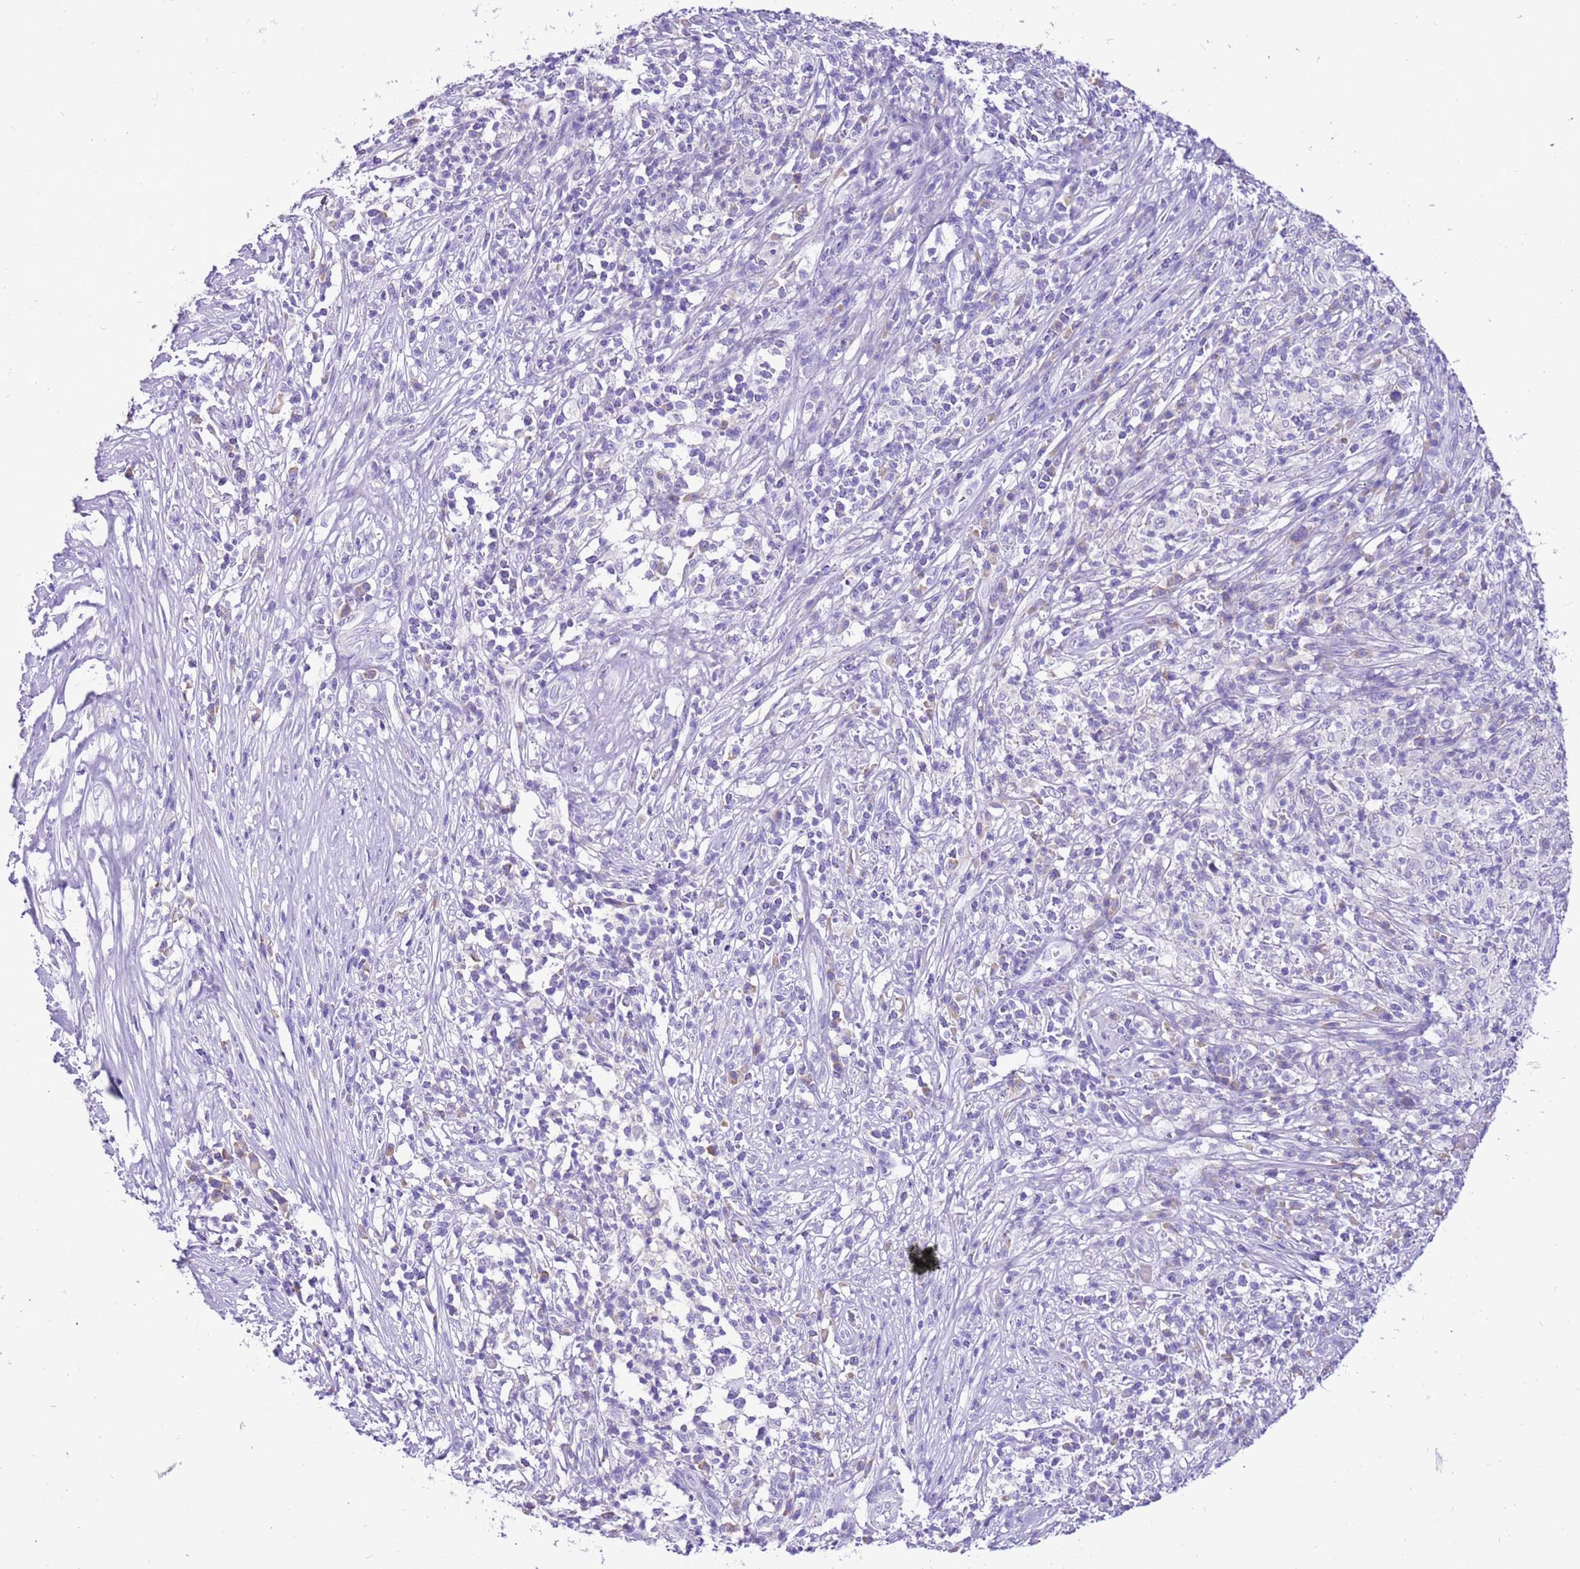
{"staining": {"intensity": "negative", "quantity": "none", "location": "none"}, "tissue": "melanoma", "cell_type": "Tumor cells", "image_type": "cancer", "snomed": [{"axis": "morphology", "description": "Malignant melanoma, NOS"}, {"axis": "topography", "description": "Skin"}], "caption": "A high-resolution image shows IHC staining of malignant melanoma, which exhibits no significant expression in tumor cells.", "gene": "R3HDM4", "patient": {"sex": "male", "age": 66}}